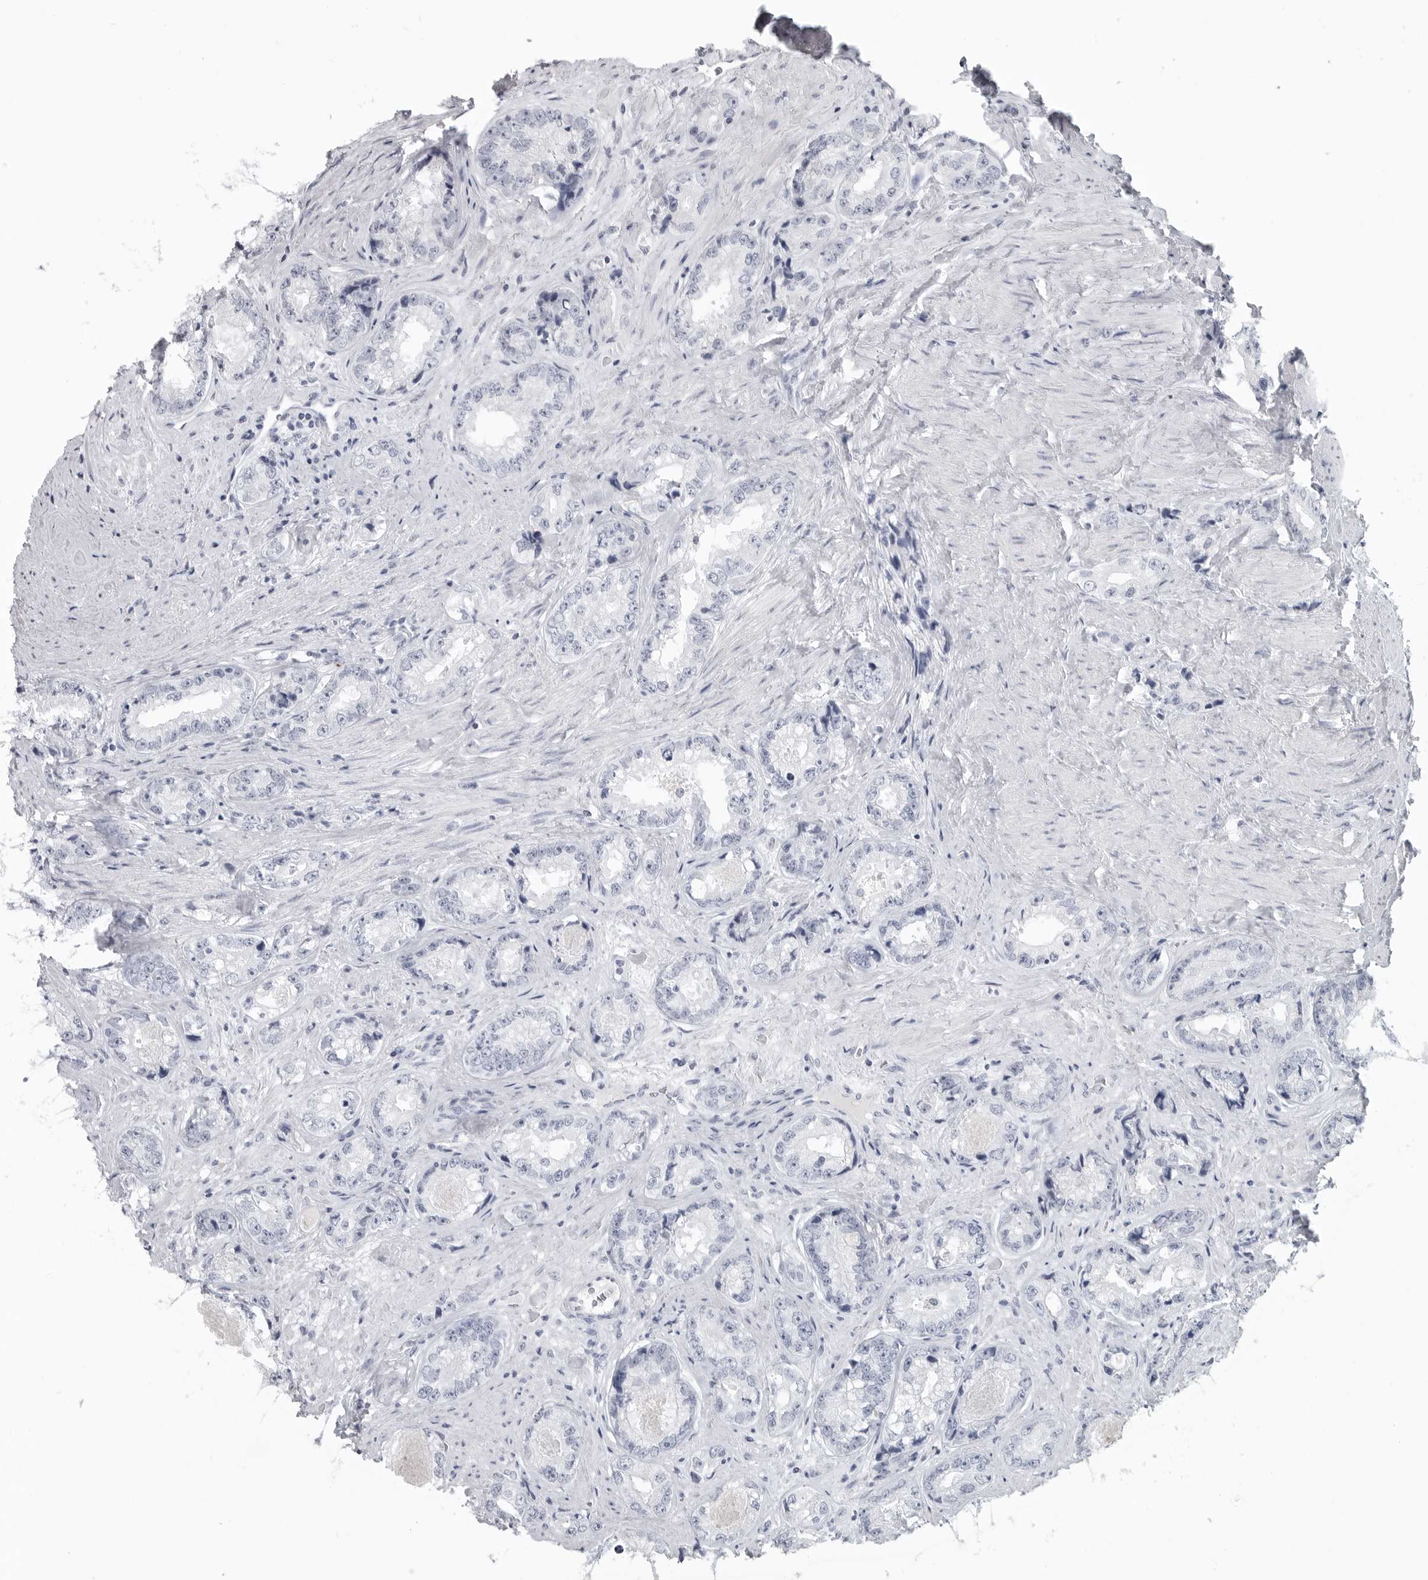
{"staining": {"intensity": "negative", "quantity": "none", "location": "none"}, "tissue": "prostate cancer", "cell_type": "Tumor cells", "image_type": "cancer", "snomed": [{"axis": "morphology", "description": "Adenocarcinoma, High grade"}, {"axis": "topography", "description": "Prostate"}], "caption": "The photomicrograph reveals no significant staining in tumor cells of high-grade adenocarcinoma (prostate).", "gene": "LY6D", "patient": {"sex": "male", "age": 61}}